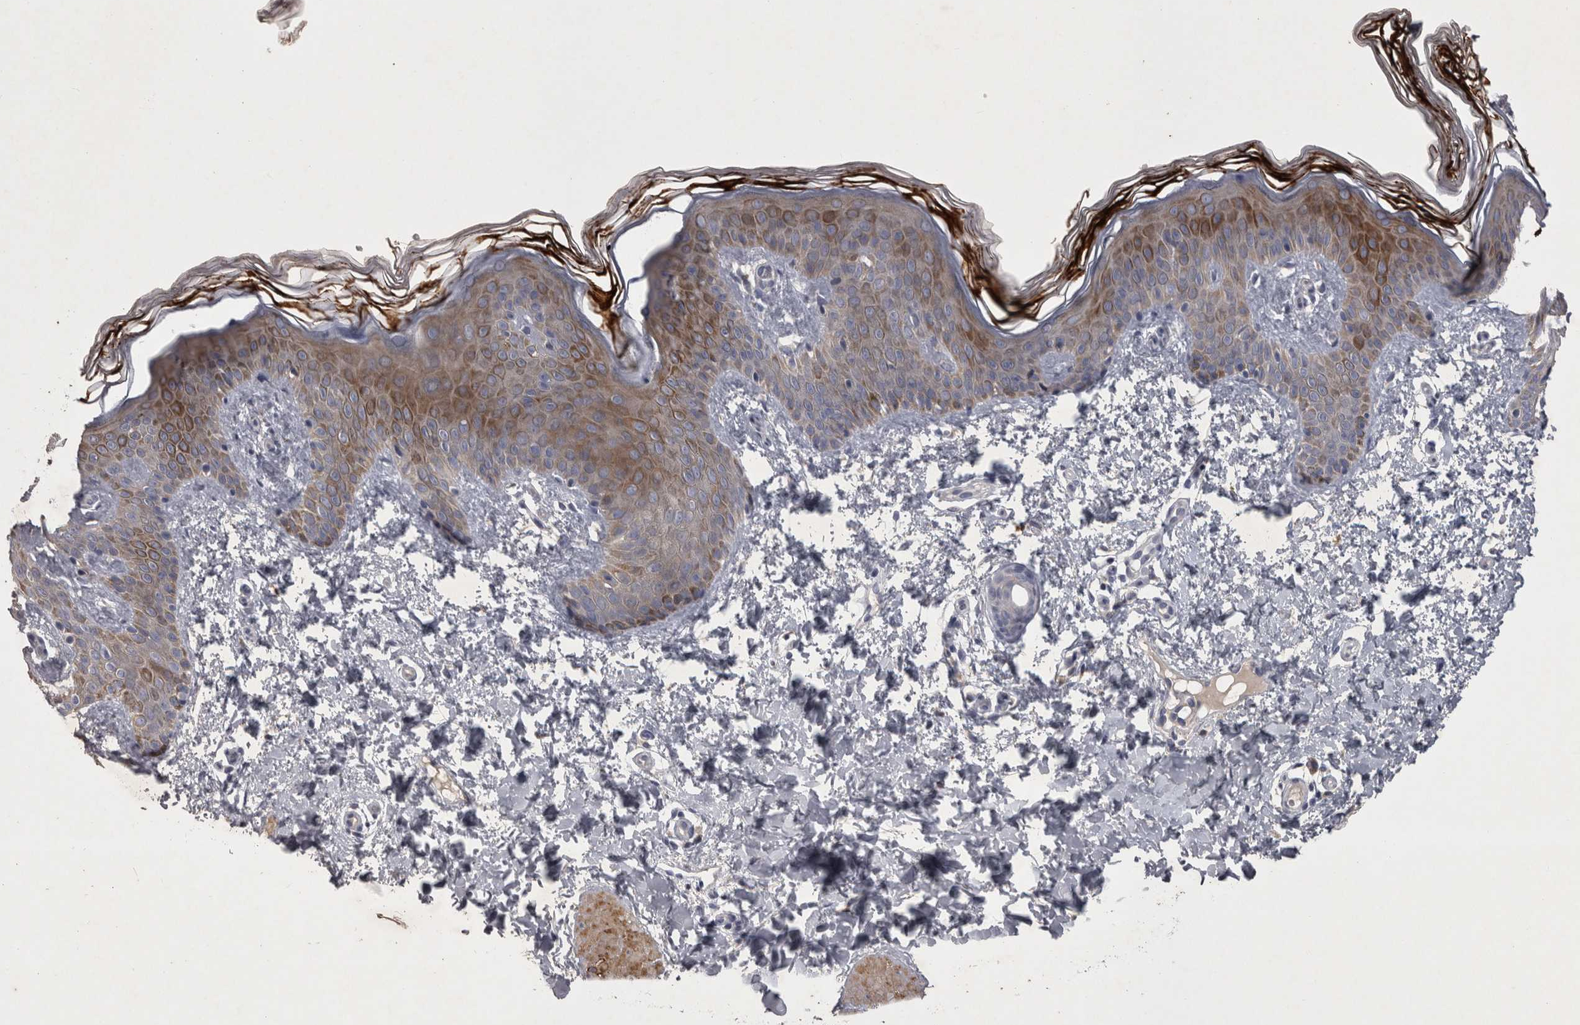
{"staining": {"intensity": "negative", "quantity": "none", "location": "none"}, "tissue": "skin", "cell_type": "Fibroblasts", "image_type": "normal", "snomed": [{"axis": "morphology", "description": "Normal tissue, NOS"}, {"axis": "morphology", "description": "Neoplasm, benign, NOS"}, {"axis": "topography", "description": "Skin"}, {"axis": "topography", "description": "Soft tissue"}], "caption": "Micrograph shows no protein expression in fibroblasts of benign skin. (DAB (3,3'-diaminobenzidine) immunohistochemistry, high magnification).", "gene": "DBT", "patient": {"sex": "male", "age": 26}}